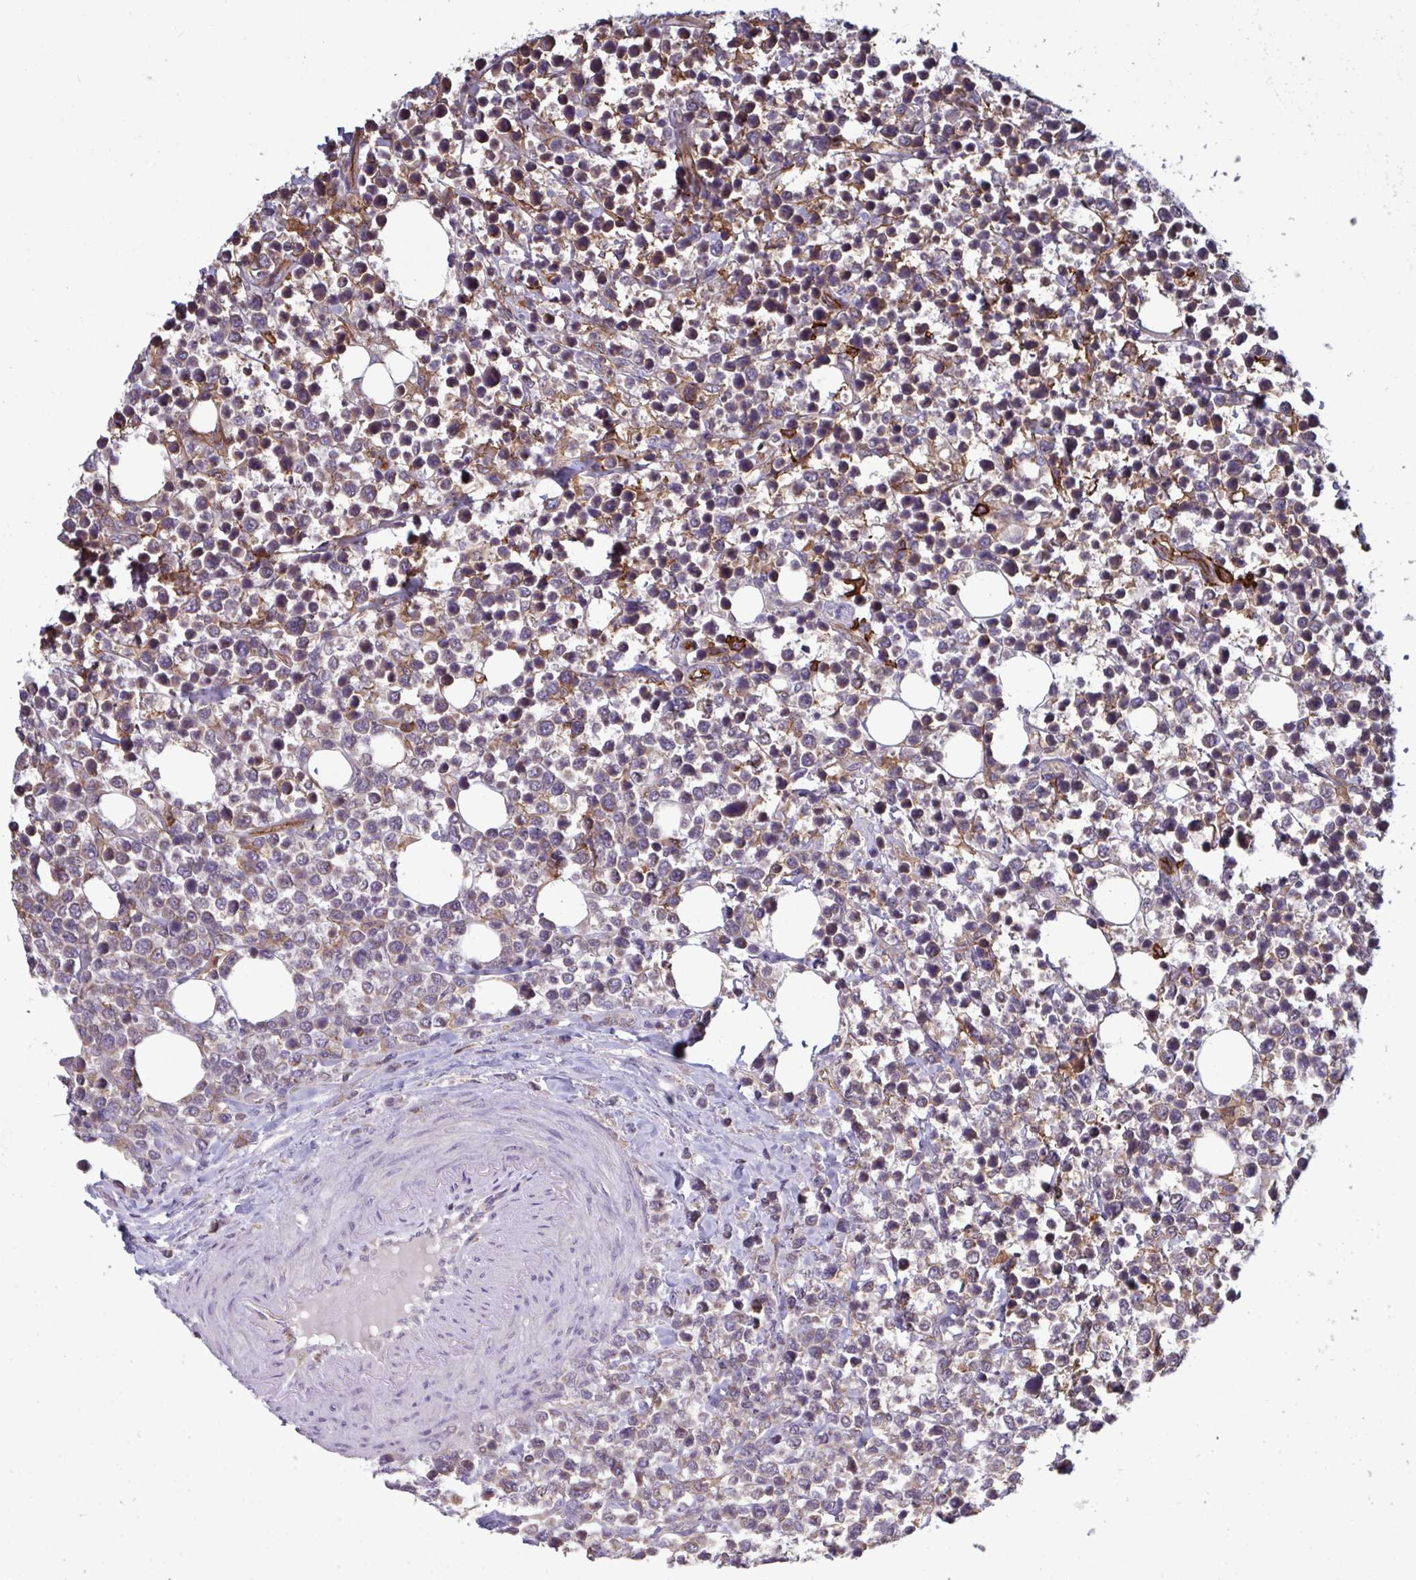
{"staining": {"intensity": "weak", "quantity": "25%-75%", "location": "cytoplasmic/membranous"}, "tissue": "lymphoma", "cell_type": "Tumor cells", "image_type": "cancer", "snomed": [{"axis": "morphology", "description": "Malignant lymphoma, non-Hodgkin's type, Low grade"}, {"axis": "topography", "description": "Lymph node"}], "caption": "Immunohistochemical staining of lymphoma reveals weak cytoplasmic/membranous protein staining in about 25%-75% of tumor cells.", "gene": "CD1E", "patient": {"sex": "male", "age": 60}}